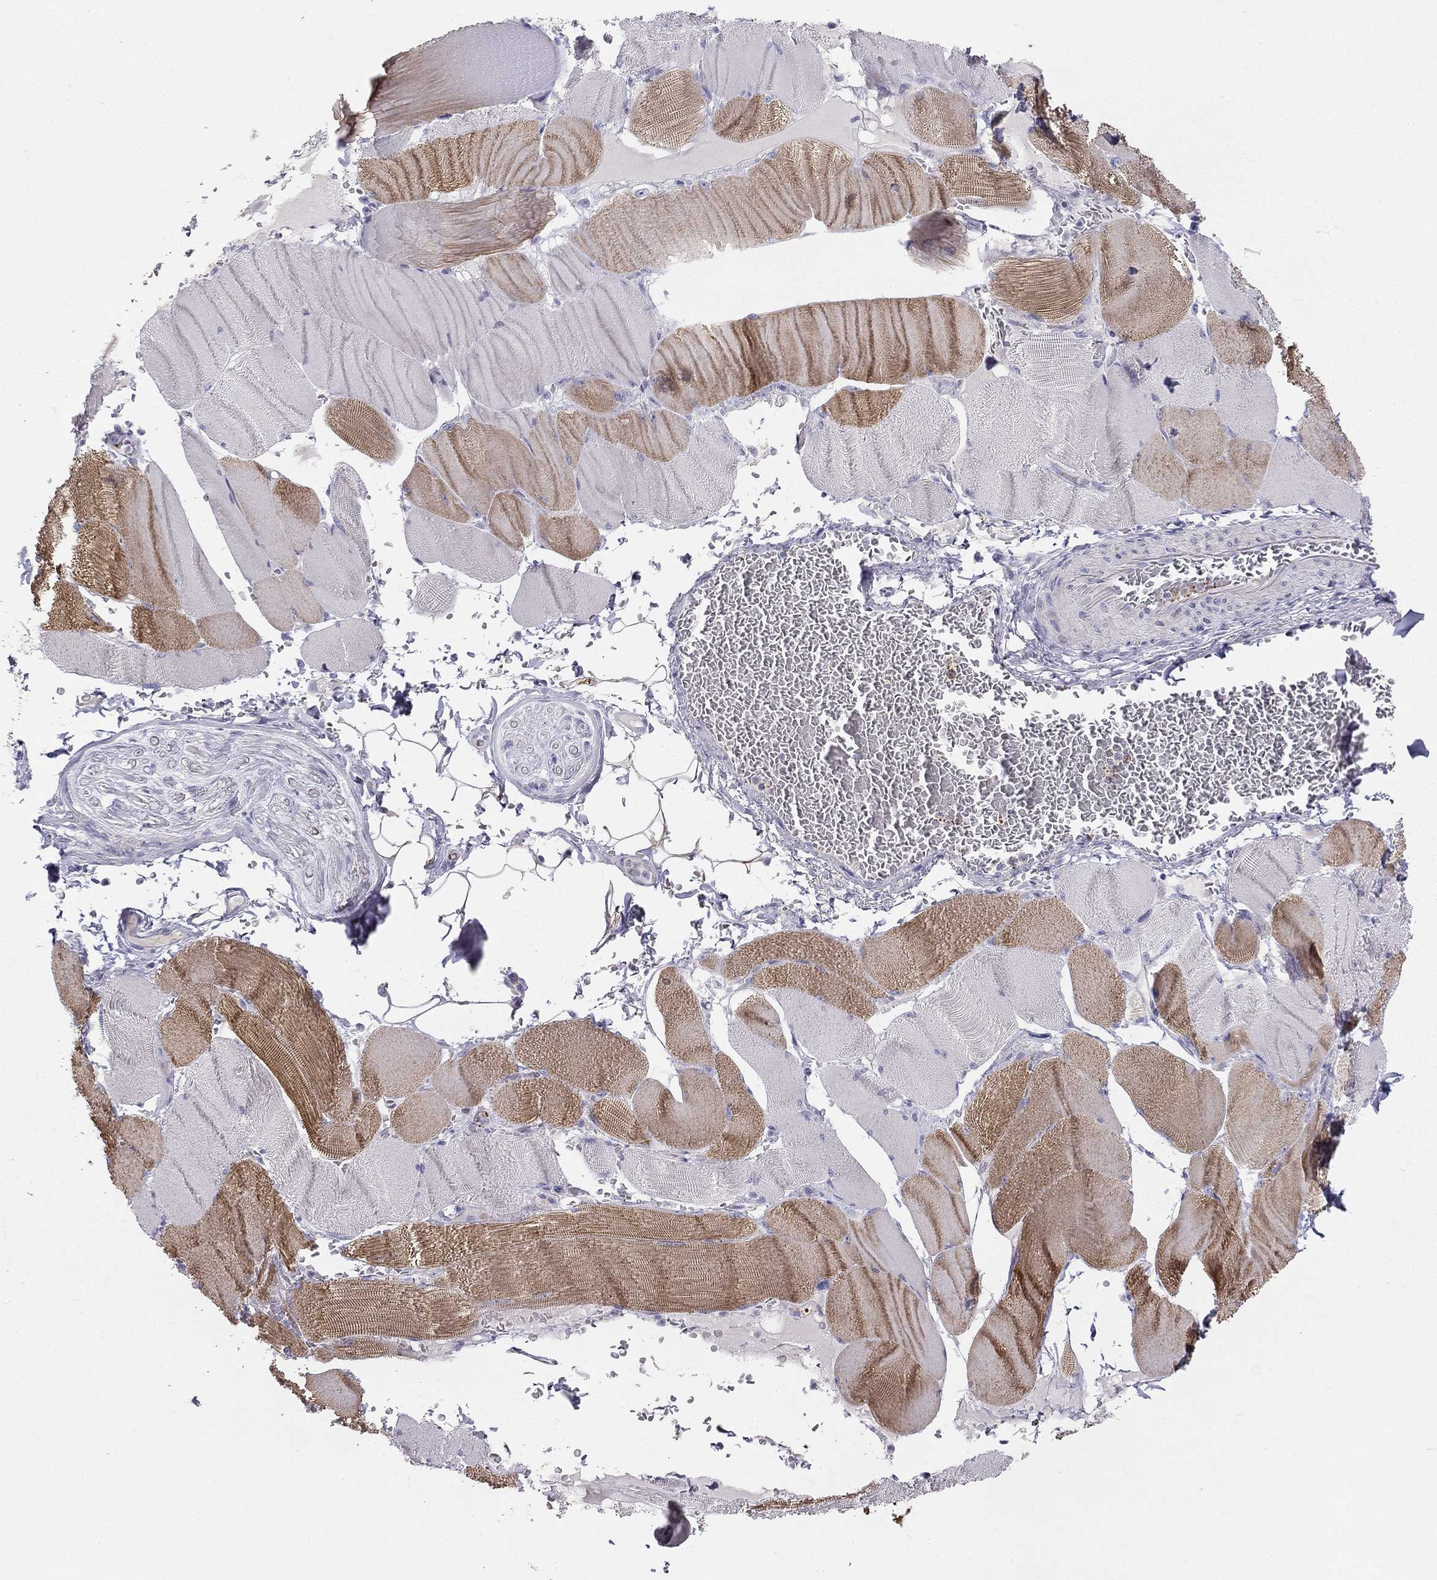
{"staining": {"intensity": "moderate", "quantity": "25%-75%", "location": "cytoplasmic/membranous"}, "tissue": "skeletal muscle", "cell_type": "Myocytes", "image_type": "normal", "snomed": [{"axis": "morphology", "description": "Normal tissue, NOS"}, {"axis": "topography", "description": "Skeletal muscle"}], "caption": "Moderate cytoplasmic/membranous staining for a protein is seen in about 25%-75% of myocytes of unremarkable skeletal muscle using immunohistochemistry.", "gene": "MGAT4C", "patient": {"sex": "male", "age": 56}}